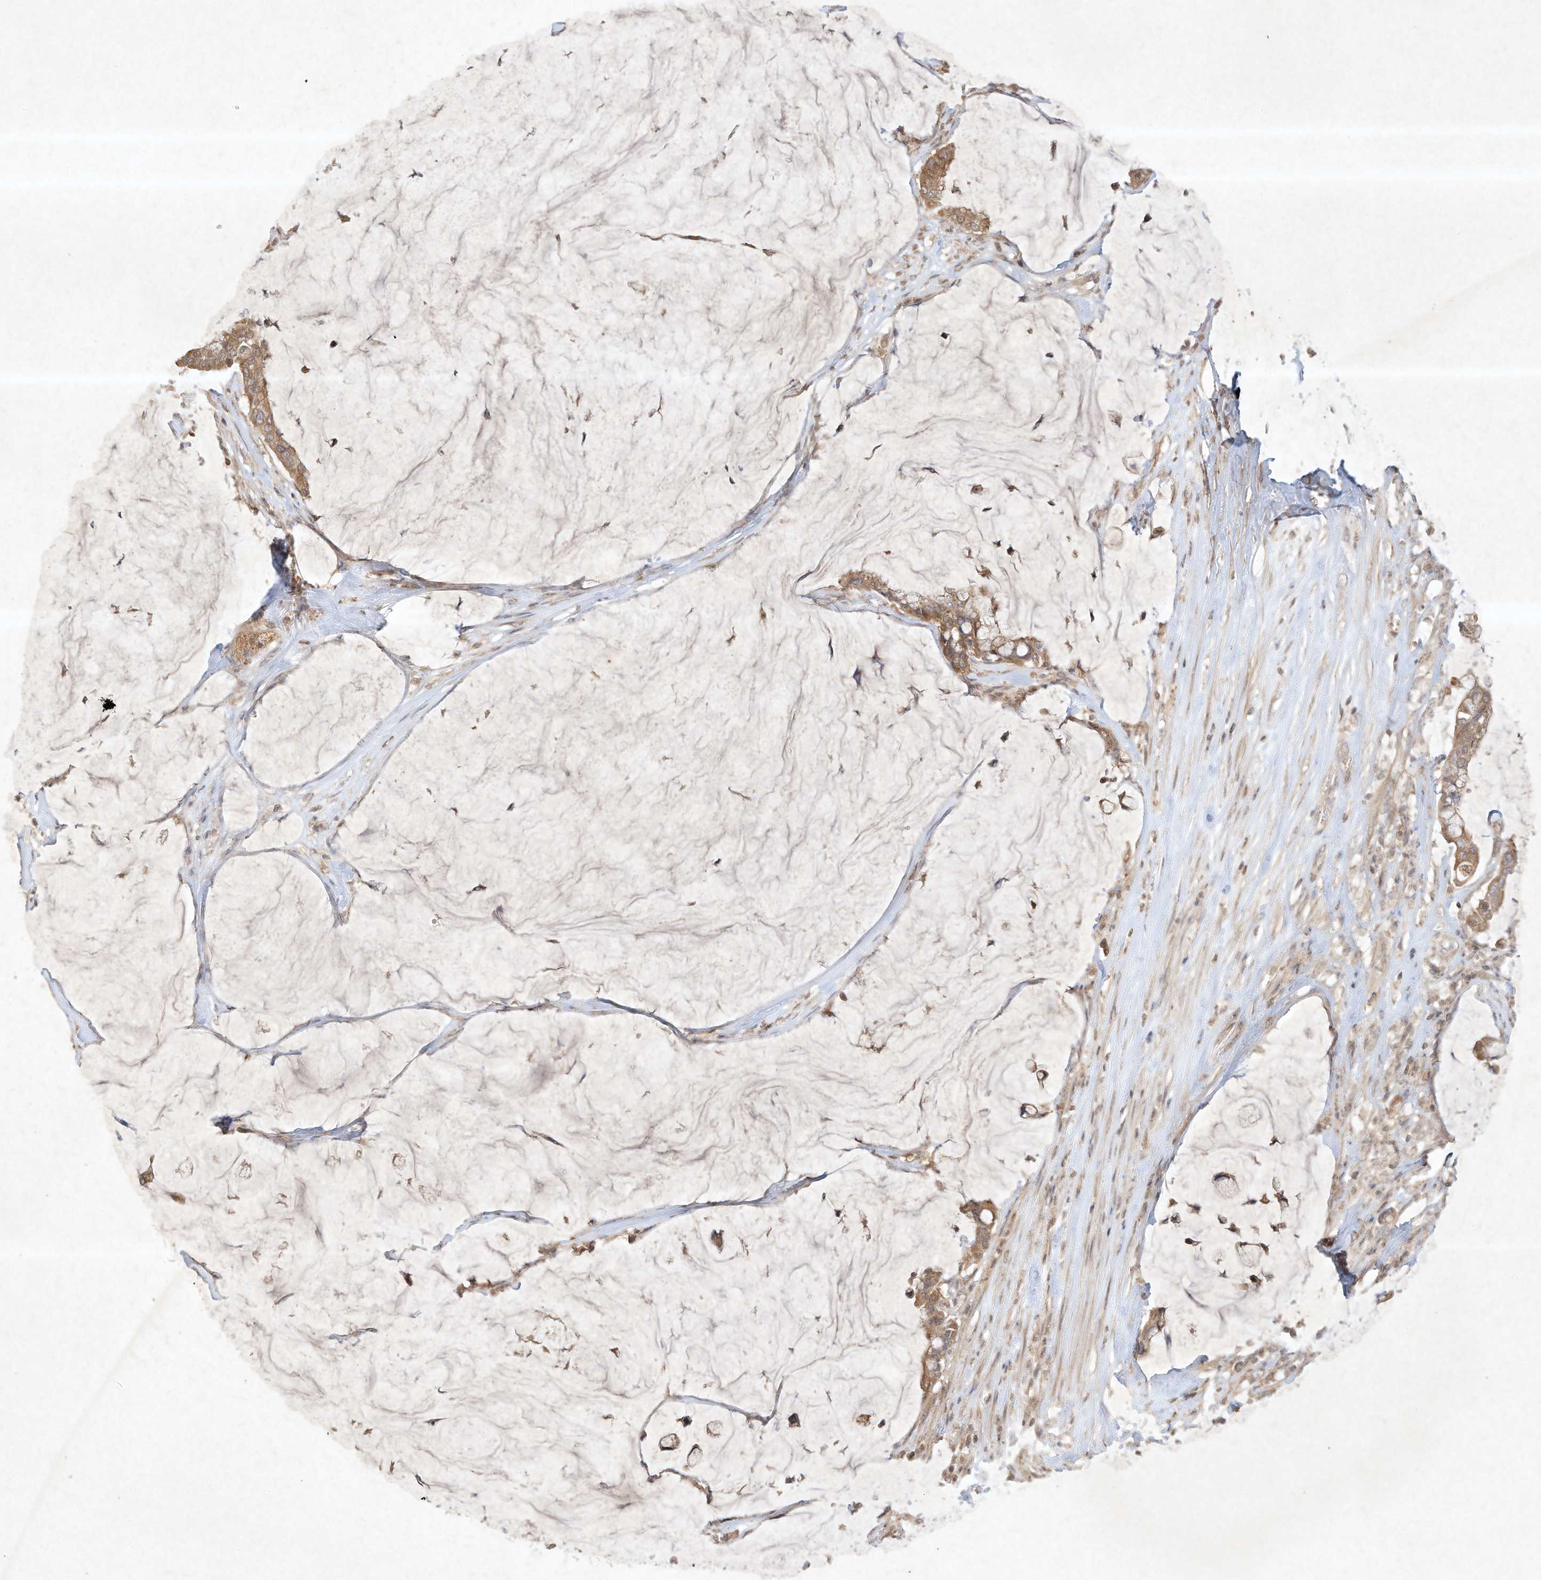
{"staining": {"intensity": "moderate", "quantity": ">75%", "location": "cytoplasmic/membranous"}, "tissue": "pancreatic cancer", "cell_type": "Tumor cells", "image_type": "cancer", "snomed": [{"axis": "morphology", "description": "Adenocarcinoma, NOS"}, {"axis": "topography", "description": "Pancreas"}], "caption": "An immunohistochemistry (IHC) histopathology image of neoplastic tissue is shown. Protein staining in brown highlights moderate cytoplasmic/membranous positivity in pancreatic cancer (adenocarcinoma) within tumor cells.", "gene": "BTRC", "patient": {"sex": "male", "age": 41}}